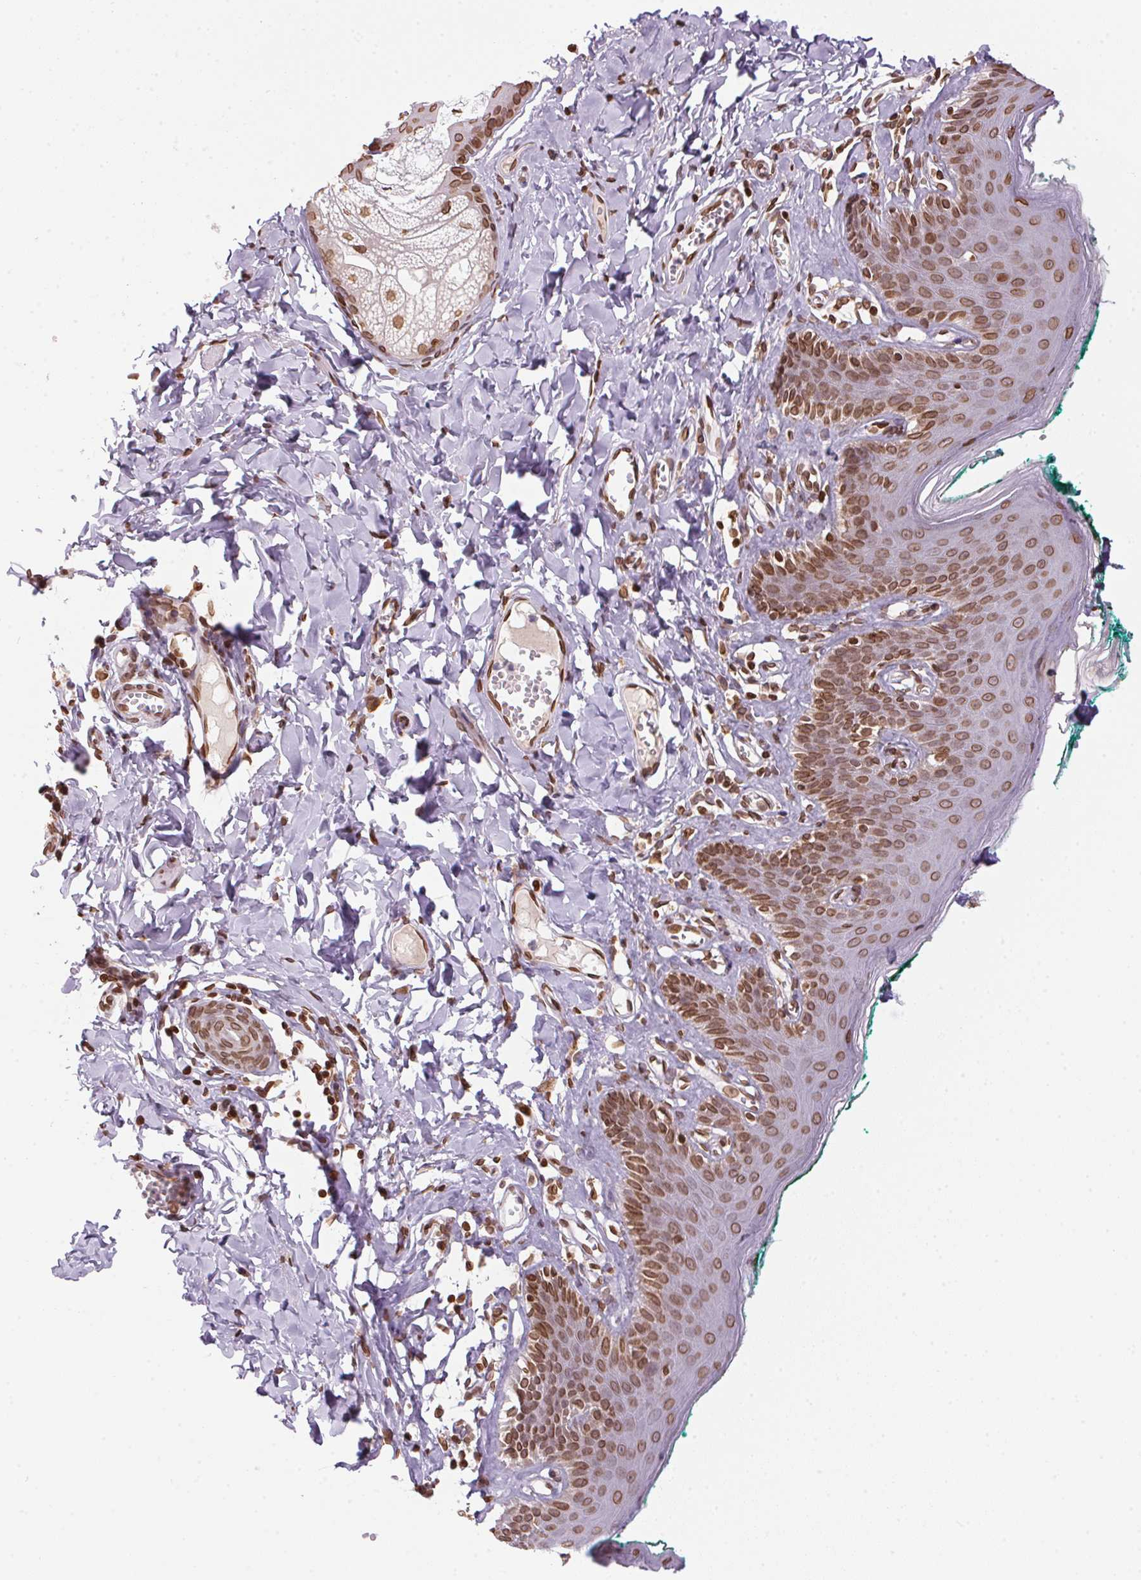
{"staining": {"intensity": "moderate", "quantity": ">75%", "location": "cytoplasmic/membranous,nuclear"}, "tissue": "skin", "cell_type": "Epidermal cells", "image_type": "normal", "snomed": [{"axis": "morphology", "description": "Normal tissue, NOS"}, {"axis": "topography", "description": "Vulva"}, {"axis": "topography", "description": "Peripheral nerve tissue"}], "caption": "A high-resolution image shows immunohistochemistry (IHC) staining of benign skin, which exhibits moderate cytoplasmic/membranous,nuclear staining in about >75% of epidermal cells. Using DAB (3,3'-diaminobenzidine) (brown) and hematoxylin (blue) stains, captured at high magnification using brightfield microscopy.", "gene": "TMEM175", "patient": {"sex": "female", "age": 66}}